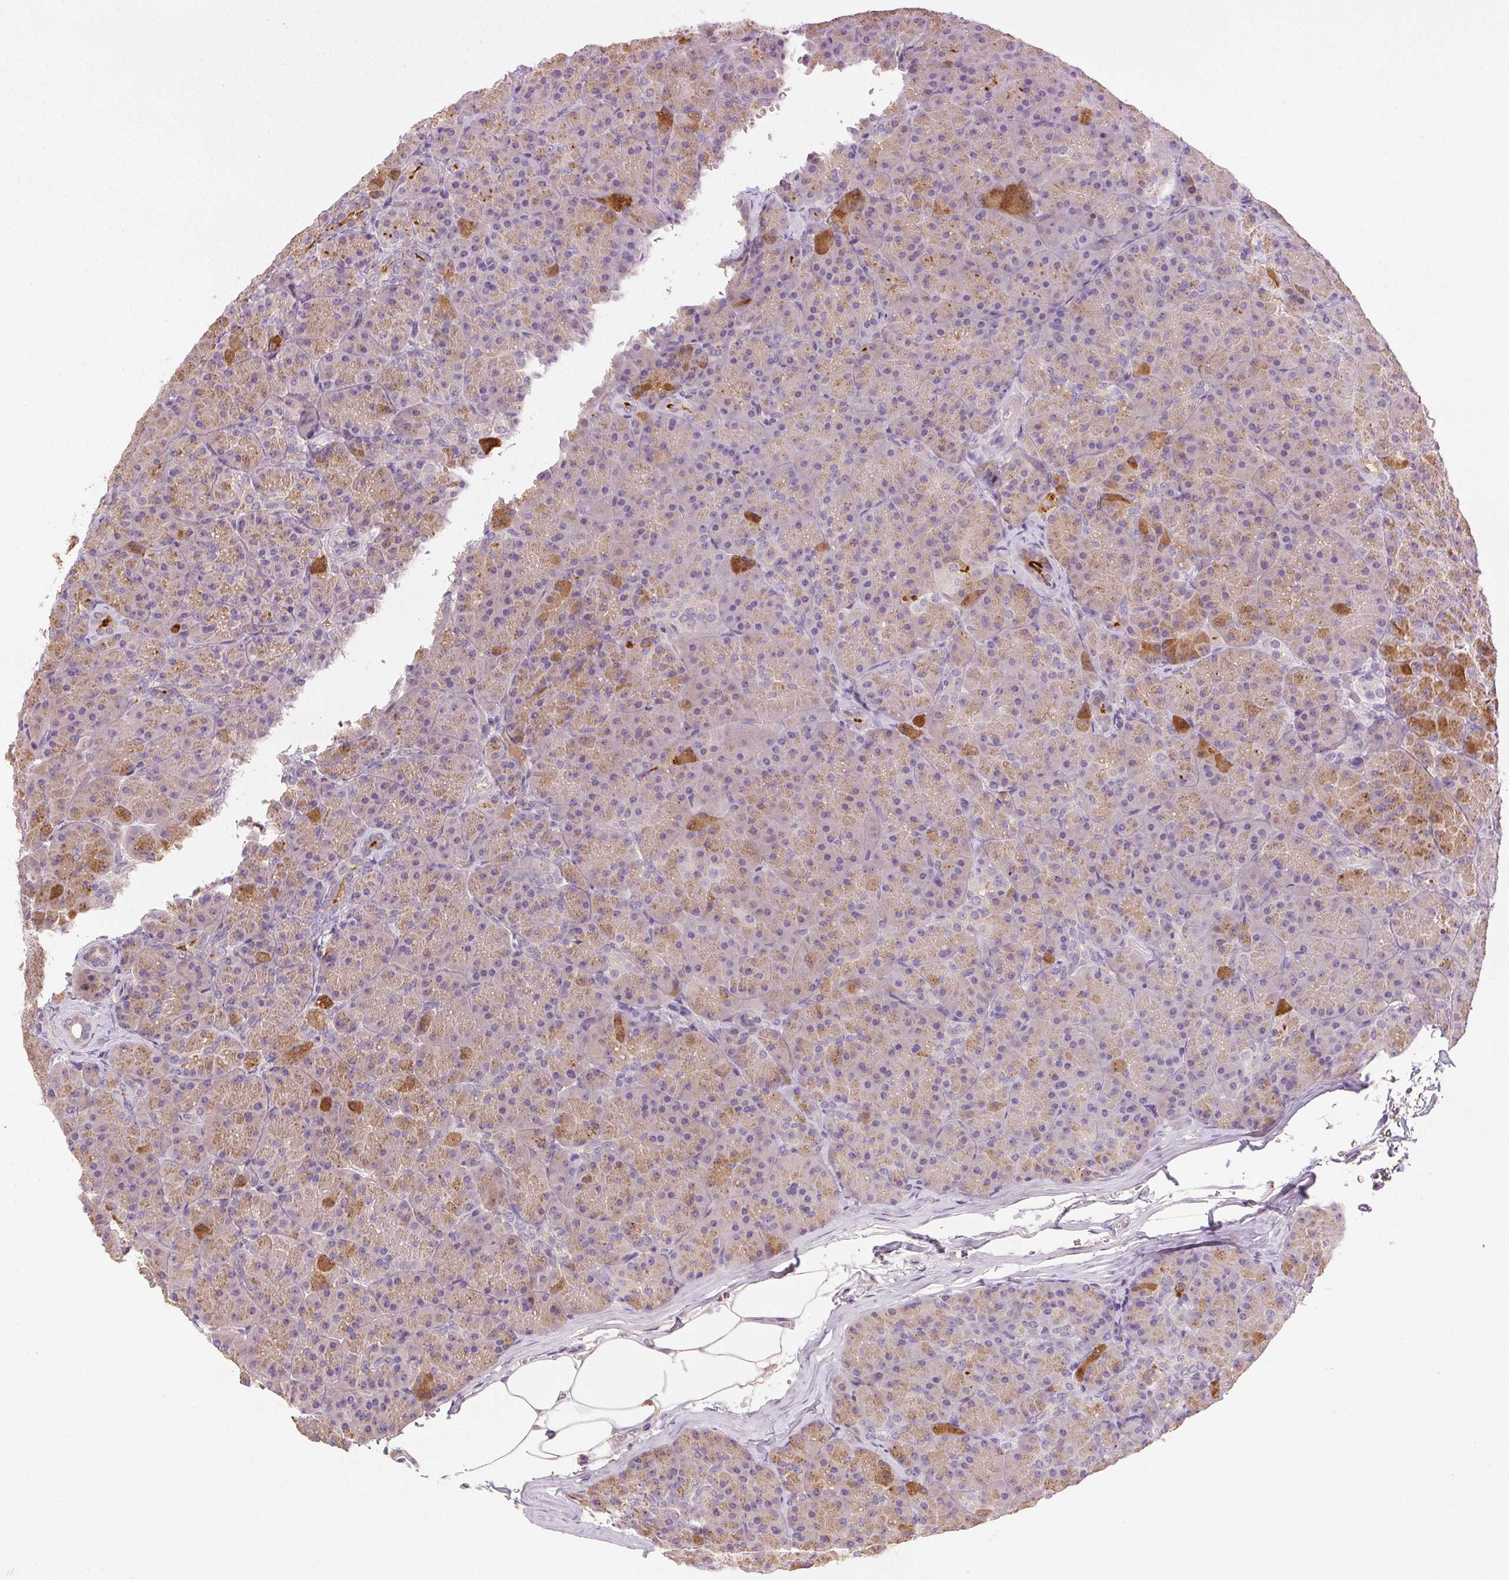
{"staining": {"intensity": "moderate", "quantity": "25%-75%", "location": "cytoplasmic/membranous"}, "tissue": "pancreas", "cell_type": "Exocrine glandular cells", "image_type": "normal", "snomed": [{"axis": "morphology", "description": "Normal tissue, NOS"}, {"axis": "topography", "description": "Pancreas"}], "caption": "Human pancreas stained with a brown dye exhibits moderate cytoplasmic/membranous positive expression in about 25%-75% of exocrine glandular cells.", "gene": "BPIFB2", "patient": {"sex": "male", "age": 57}}